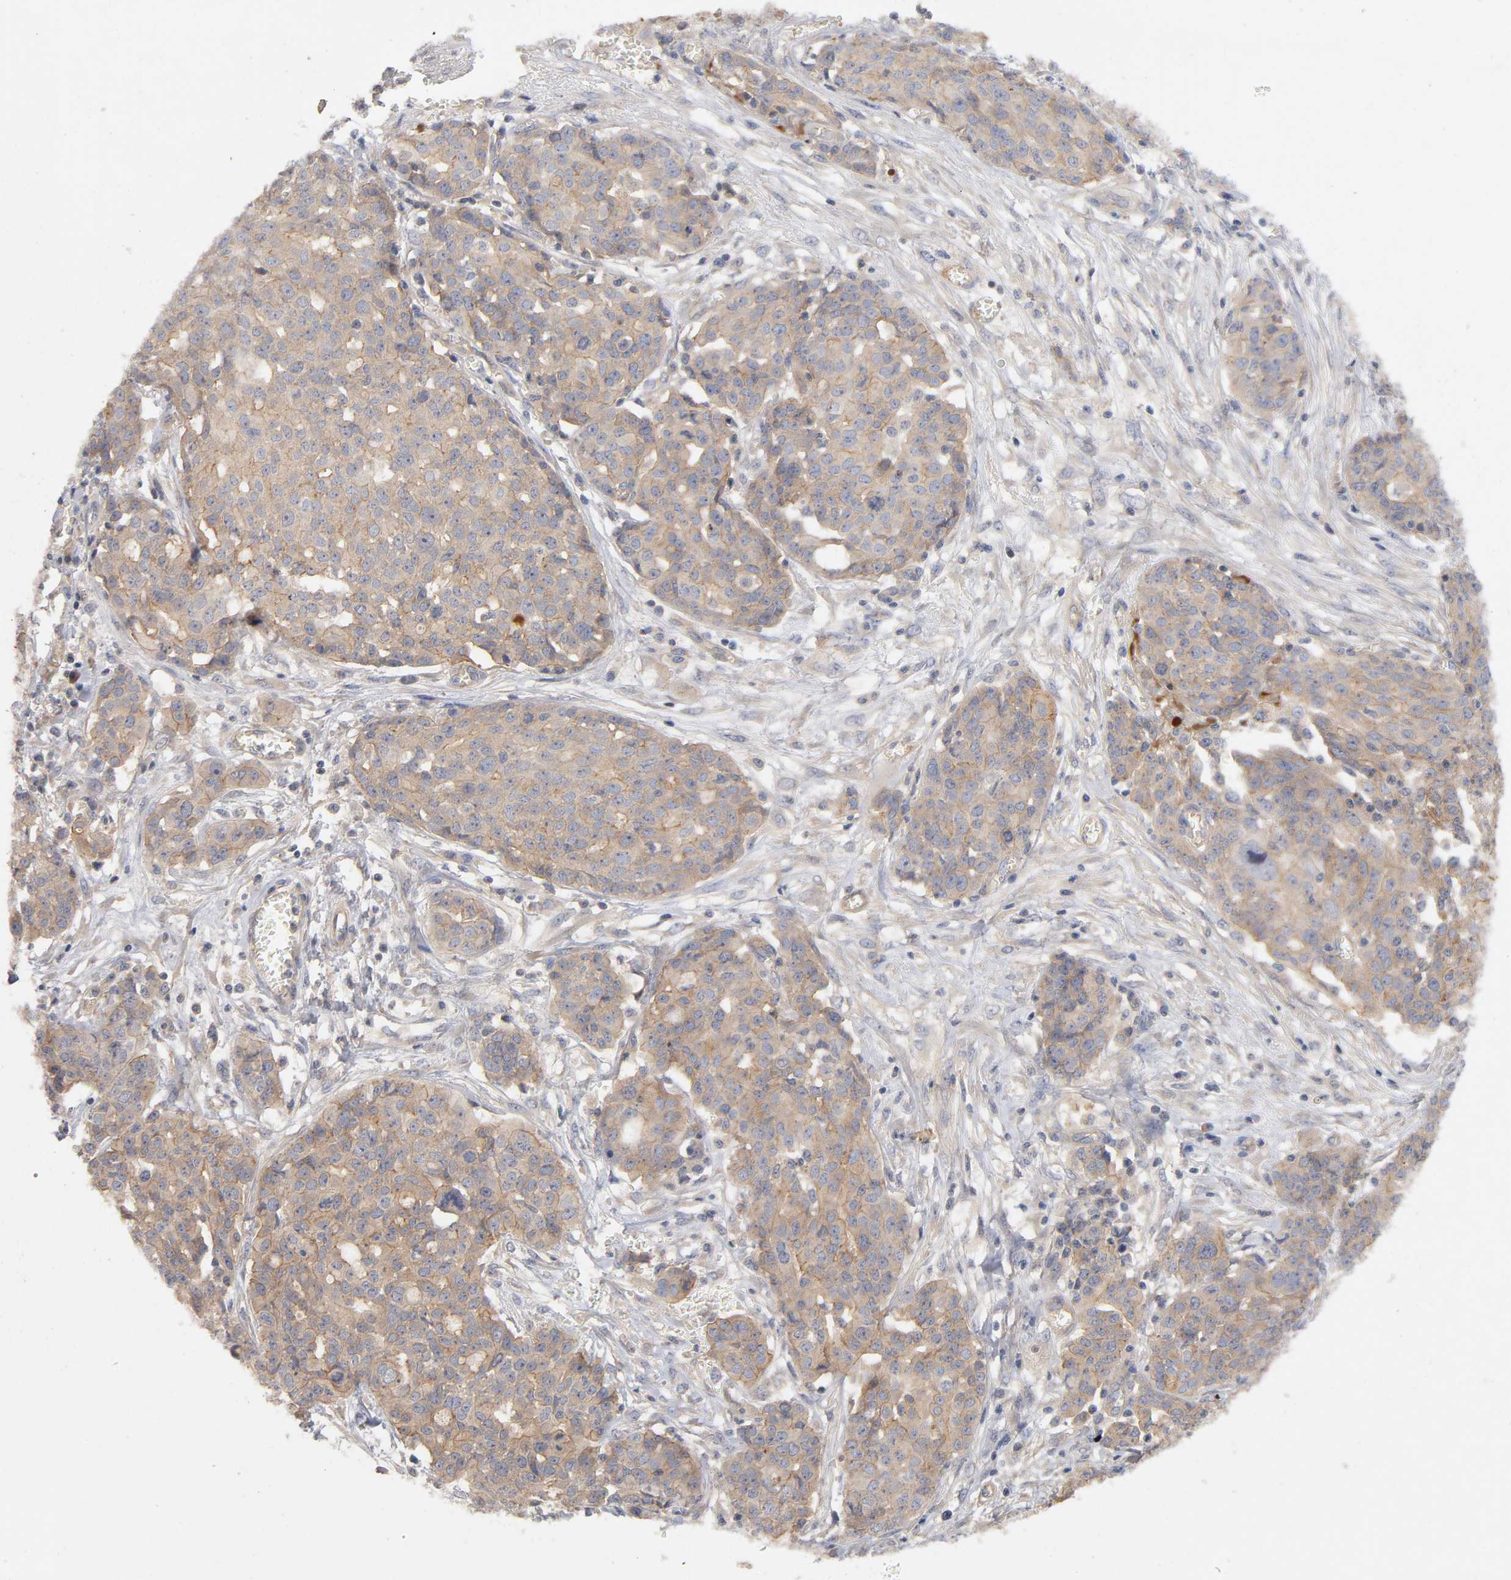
{"staining": {"intensity": "moderate", "quantity": "25%-75%", "location": "cytoplasmic/membranous"}, "tissue": "ovarian cancer", "cell_type": "Tumor cells", "image_type": "cancer", "snomed": [{"axis": "morphology", "description": "Cystadenocarcinoma, serous, NOS"}, {"axis": "topography", "description": "Soft tissue"}, {"axis": "topography", "description": "Ovary"}], "caption": "DAB (3,3'-diaminobenzidine) immunohistochemical staining of ovarian cancer (serous cystadenocarcinoma) displays moderate cytoplasmic/membranous protein positivity in approximately 25%-75% of tumor cells.", "gene": "PDZD11", "patient": {"sex": "female", "age": 57}}